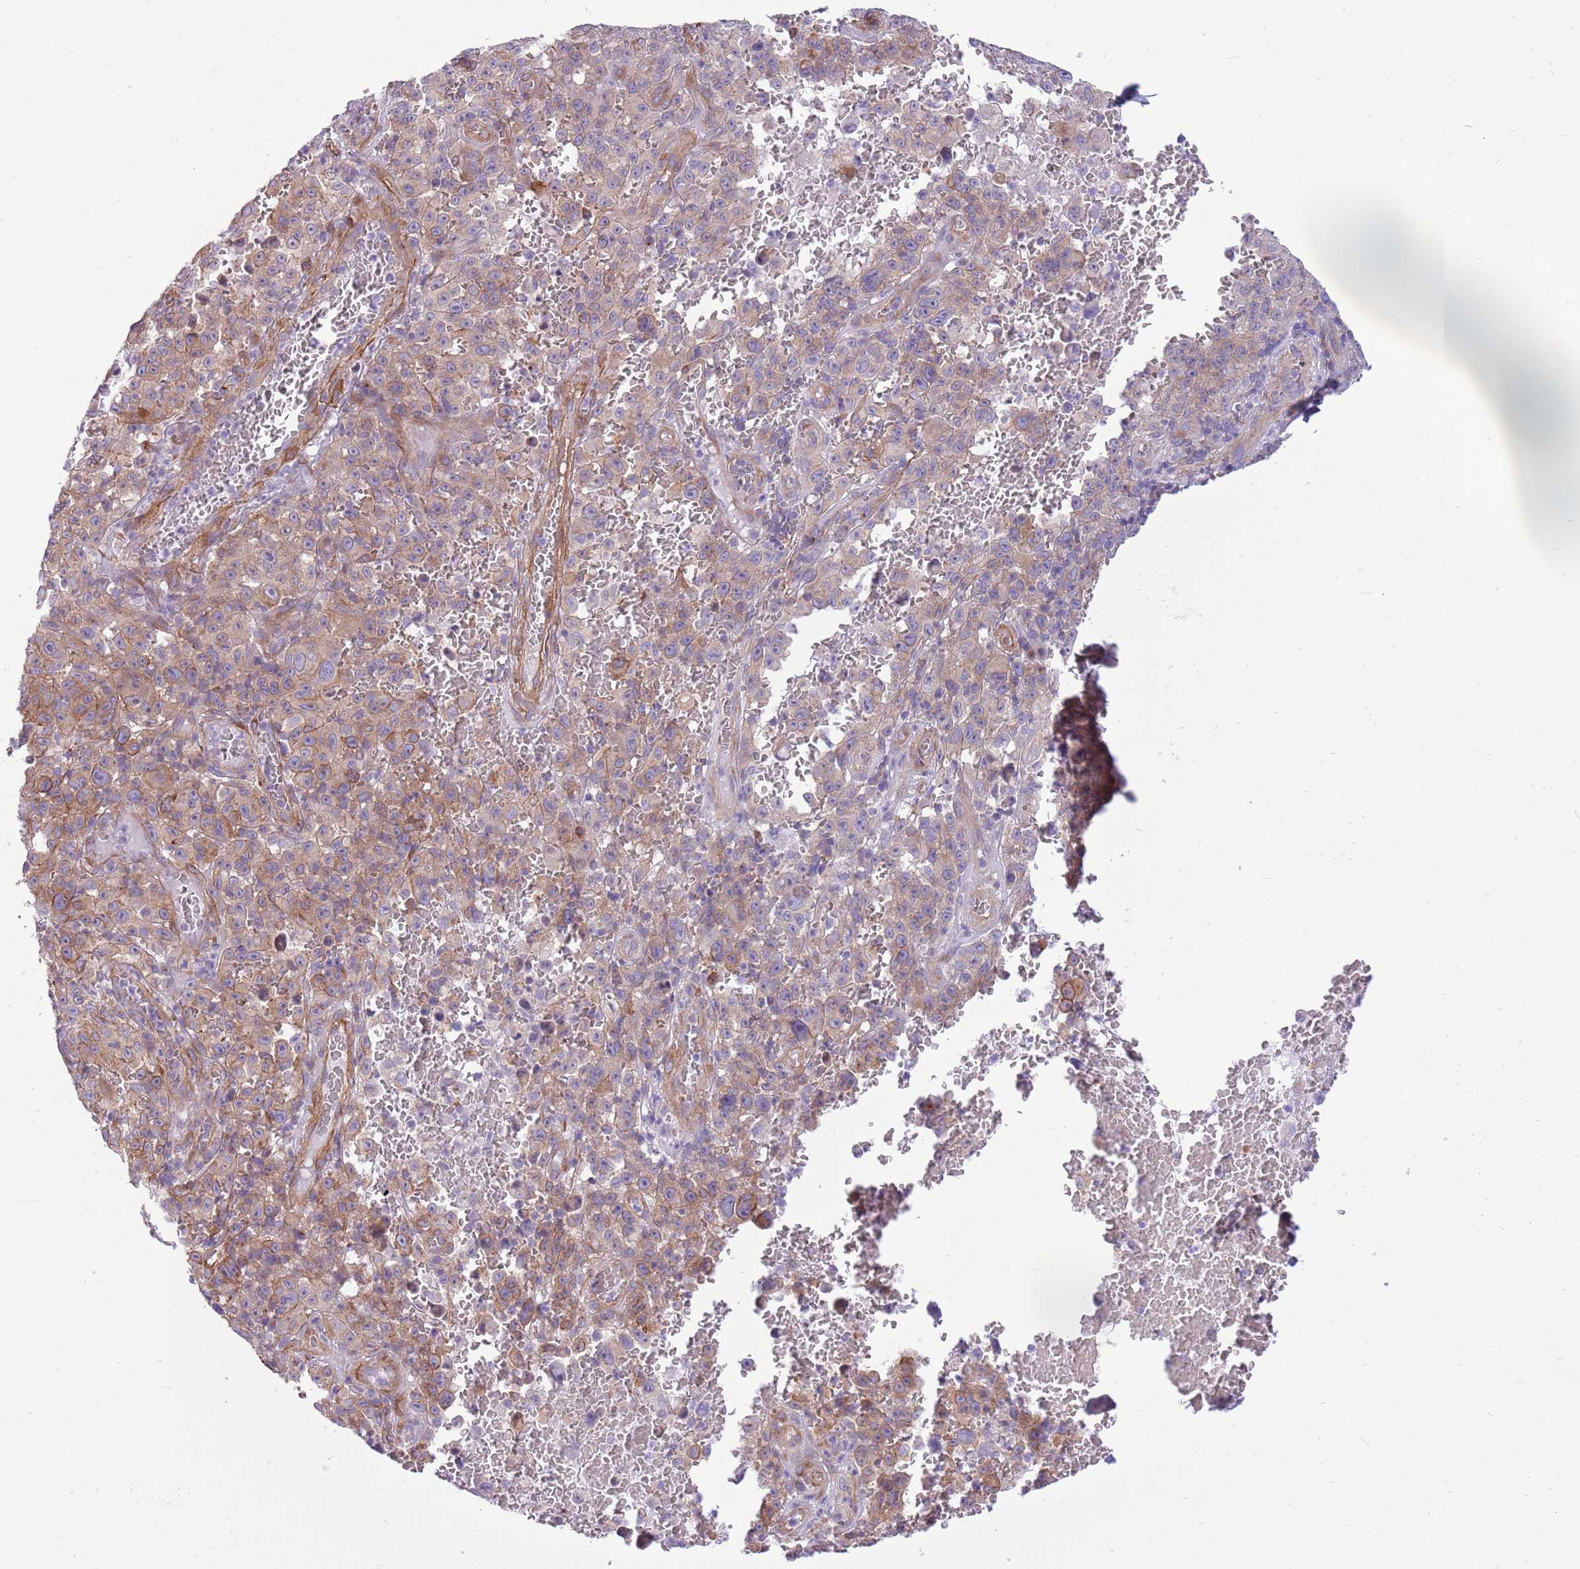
{"staining": {"intensity": "moderate", "quantity": "25%-75%", "location": "cytoplasmic/membranous"}, "tissue": "melanoma", "cell_type": "Tumor cells", "image_type": "cancer", "snomed": [{"axis": "morphology", "description": "Malignant melanoma, NOS"}, {"axis": "topography", "description": "Skin"}], "caption": "A photomicrograph of melanoma stained for a protein displays moderate cytoplasmic/membranous brown staining in tumor cells.", "gene": "ZC4H2", "patient": {"sex": "female", "age": 82}}